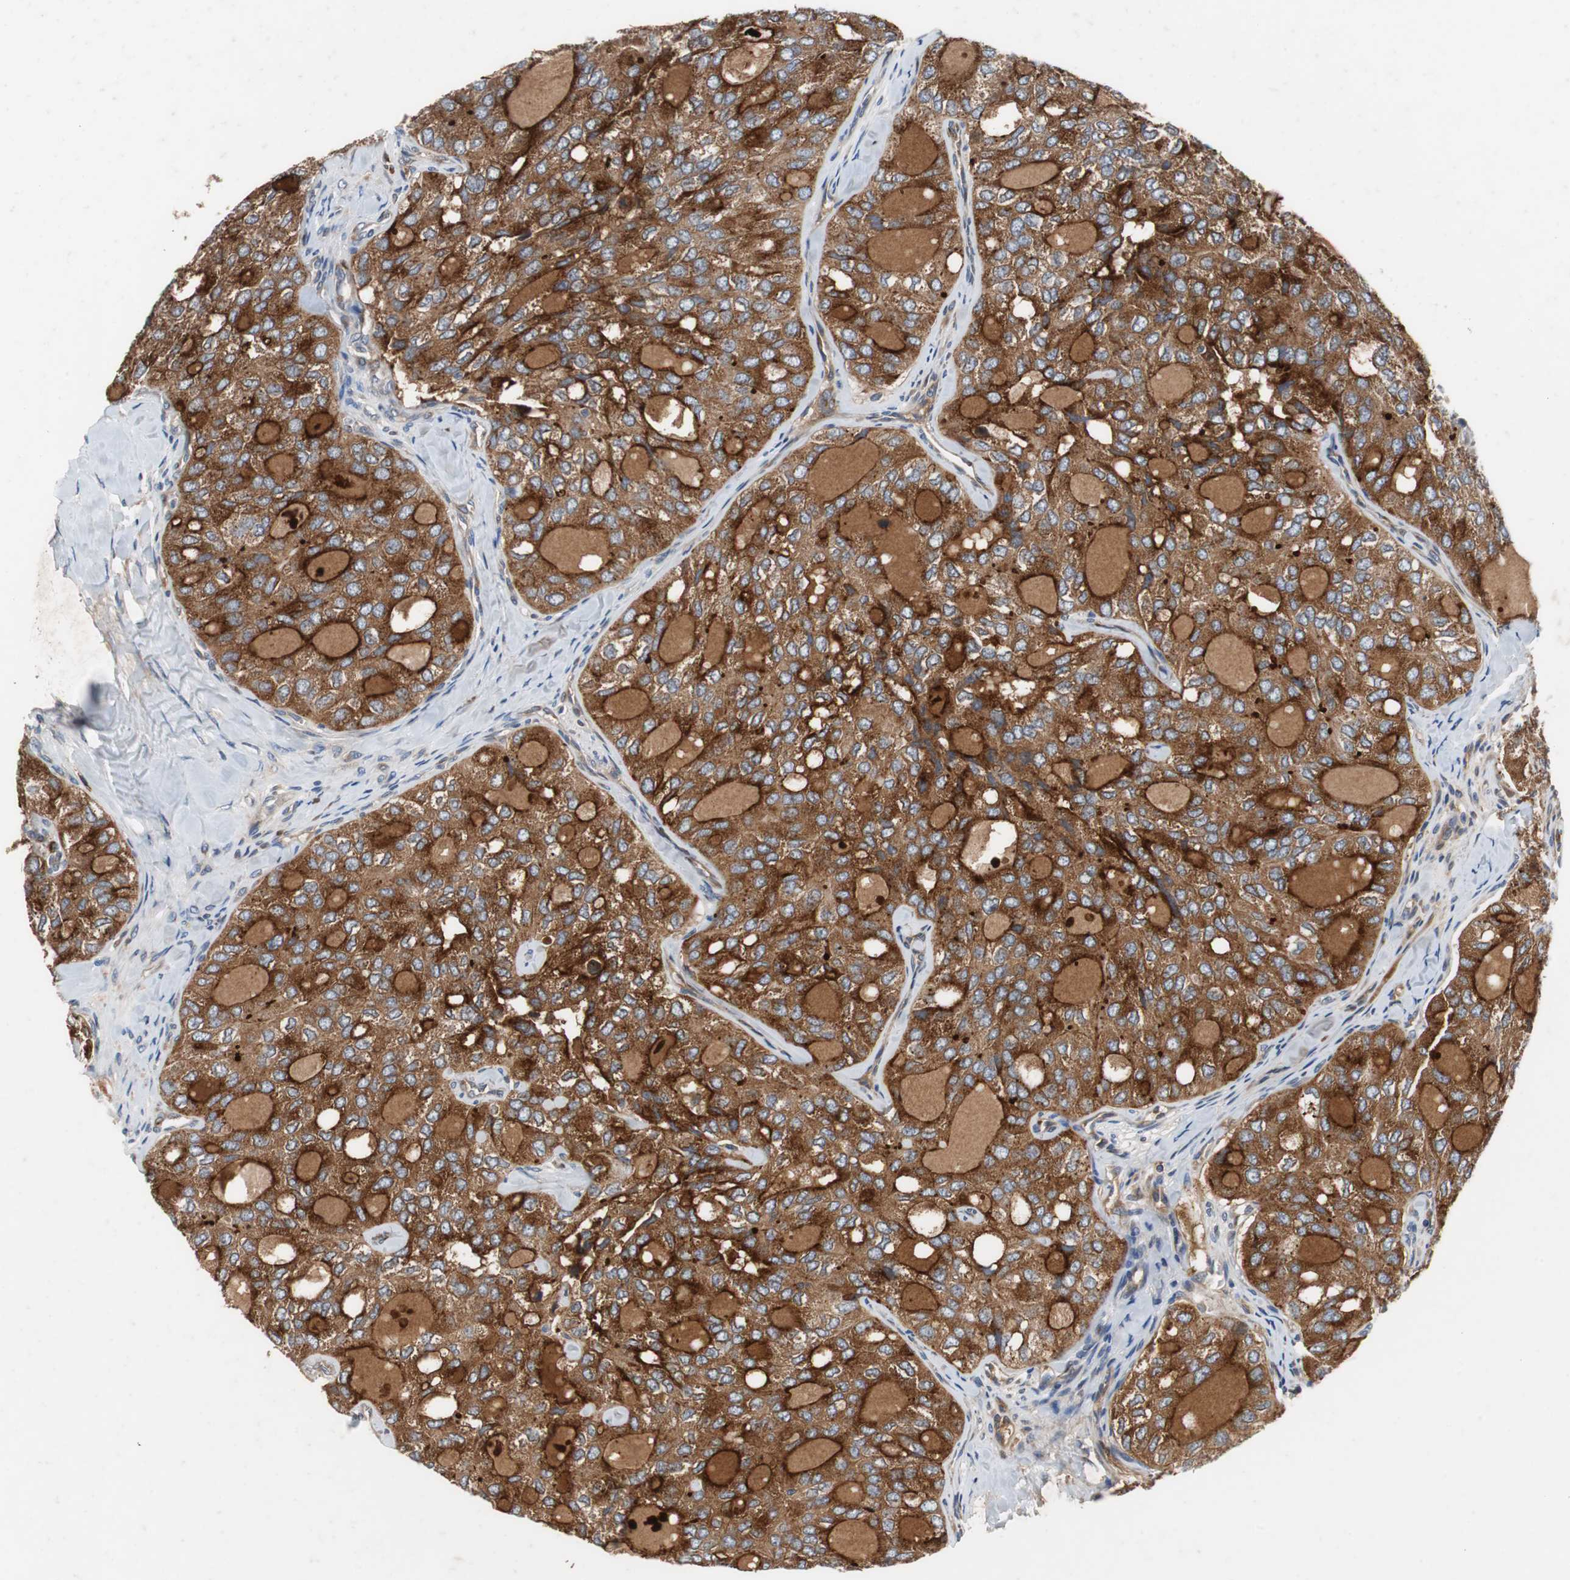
{"staining": {"intensity": "strong", "quantity": ">75%", "location": "cytoplasmic/membranous"}, "tissue": "thyroid cancer", "cell_type": "Tumor cells", "image_type": "cancer", "snomed": [{"axis": "morphology", "description": "Follicular adenoma carcinoma, NOS"}, {"axis": "topography", "description": "Thyroid gland"}], "caption": "Tumor cells exhibit strong cytoplasmic/membranous staining in approximately >75% of cells in thyroid cancer (follicular adenoma carcinoma). The staining was performed using DAB to visualize the protein expression in brown, while the nuclei were stained in blue with hematoxylin (Magnification: 20x).", "gene": "SORT1", "patient": {"sex": "male", "age": 75}}